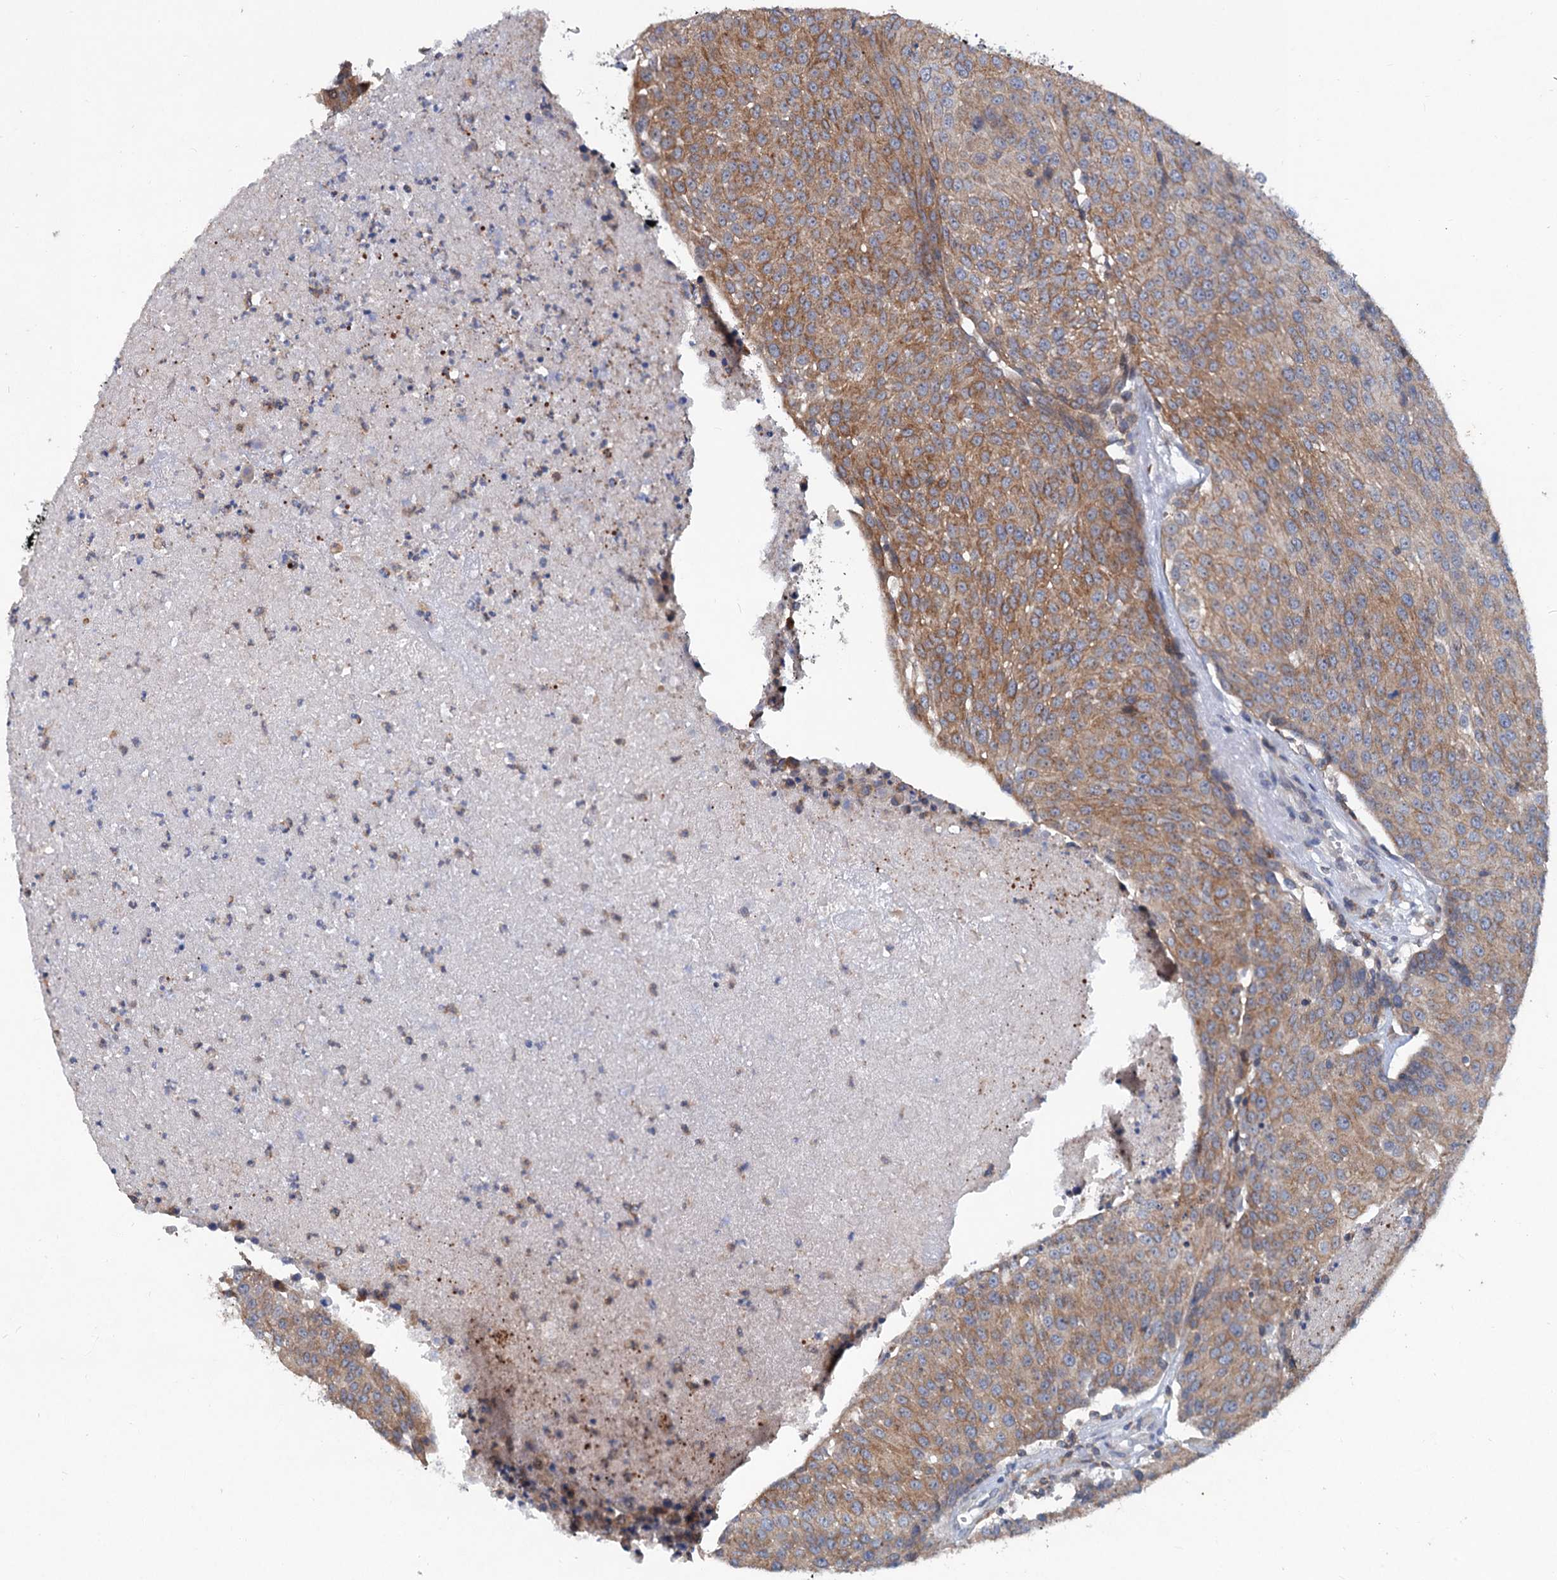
{"staining": {"intensity": "moderate", "quantity": ">75%", "location": "cytoplasmic/membranous"}, "tissue": "urothelial cancer", "cell_type": "Tumor cells", "image_type": "cancer", "snomed": [{"axis": "morphology", "description": "Urothelial carcinoma, High grade"}, {"axis": "topography", "description": "Urinary bladder"}], "caption": "Brown immunohistochemical staining in urothelial cancer reveals moderate cytoplasmic/membranous staining in approximately >75% of tumor cells.", "gene": "LRCH4", "patient": {"sex": "female", "age": 85}}